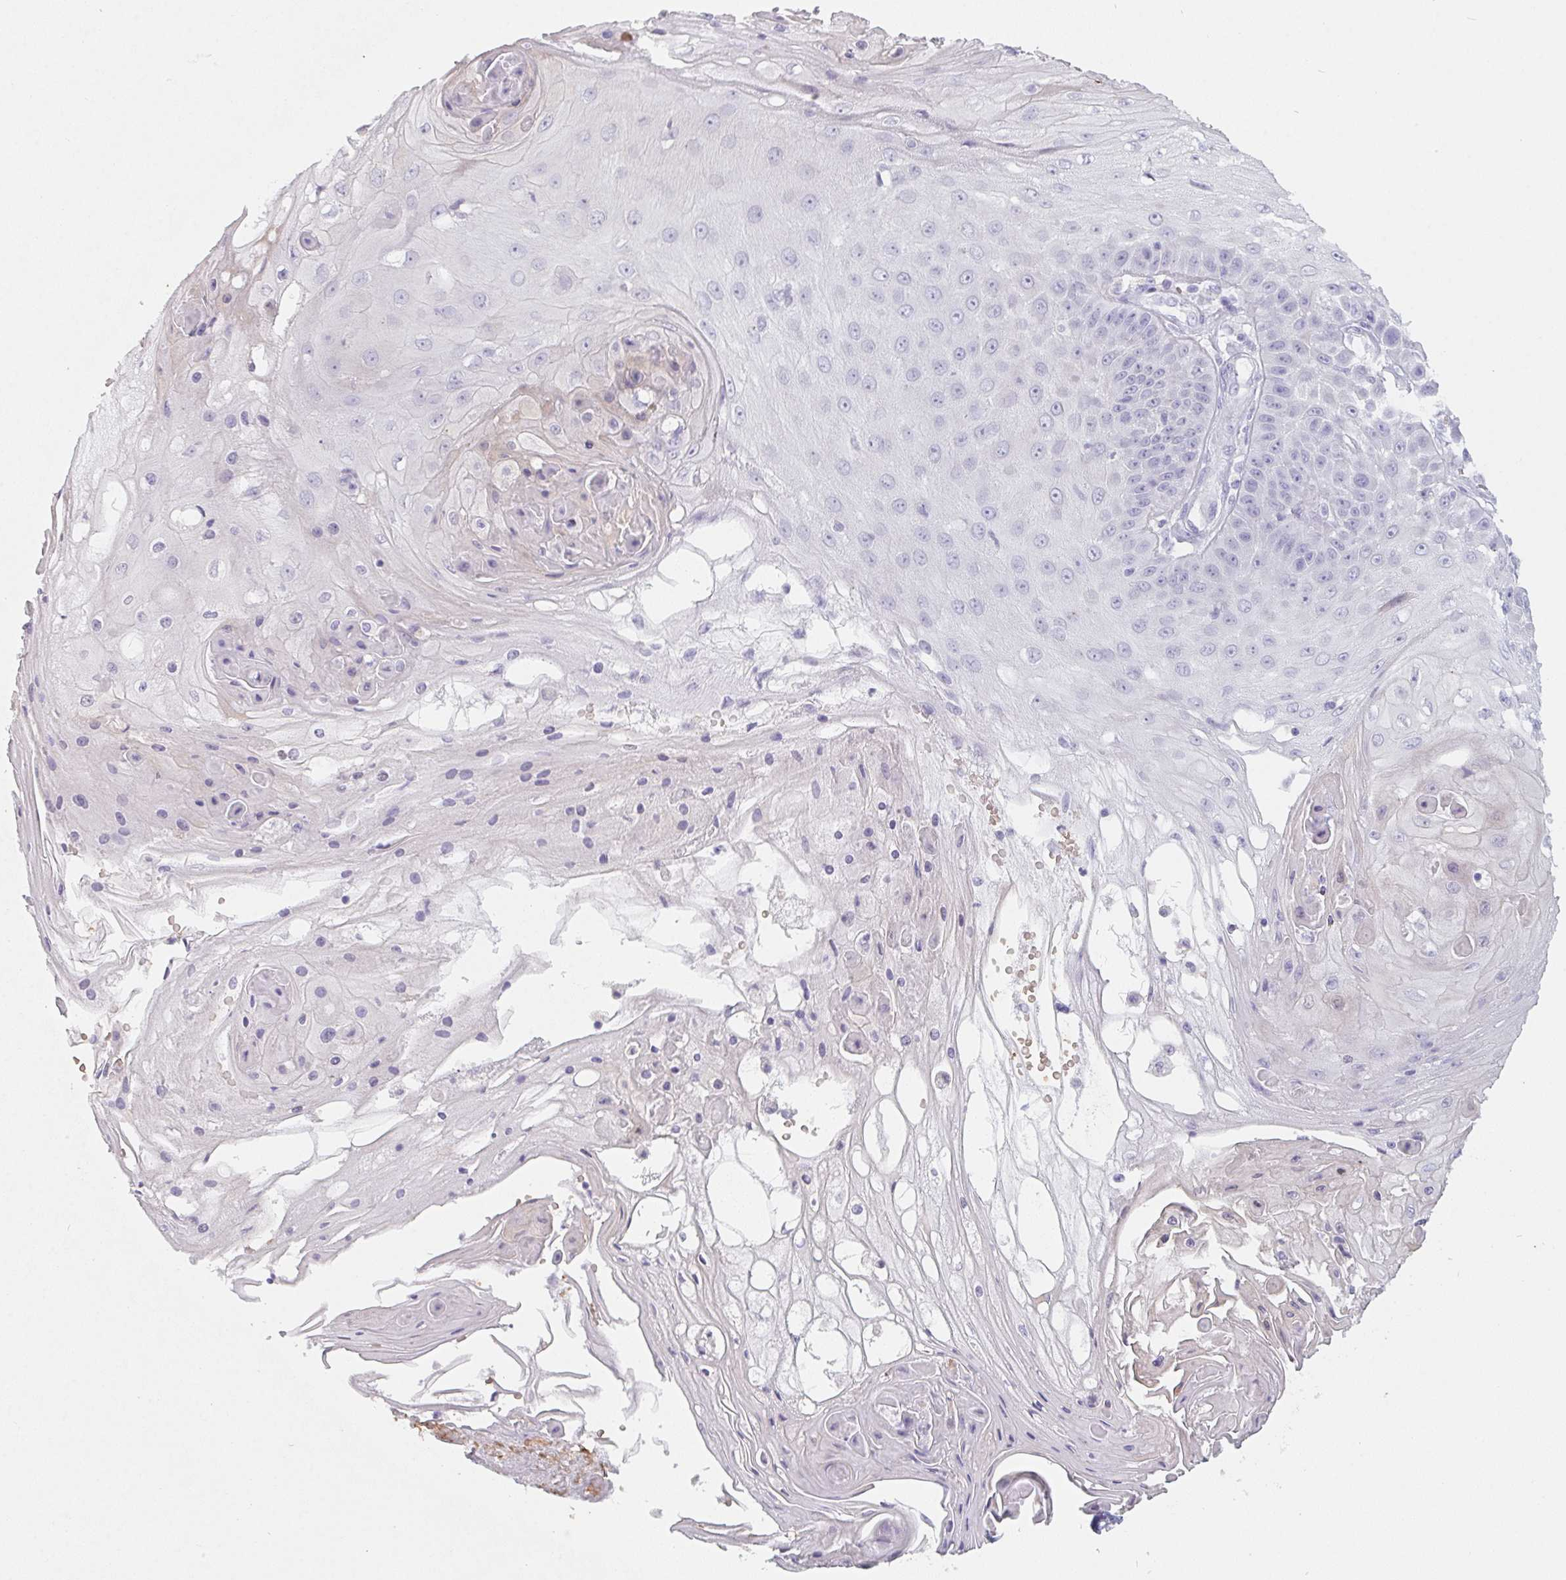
{"staining": {"intensity": "negative", "quantity": "none", "location": "none"}, "tissue": "skin cancer", "cell_type": "Tumor cells", "image_type": "cancer", "snomed": [{"axis": "morphology", "description": "Squamous cell carcinoma, NOS"}, {"axis": "topography", "description": "Skin"}], "caption": "IHC image of human skin squamous cell carcinoma stained for a protein (brown), which displays no staining in tumor cells. (DAB (3,3'-diaminobenzidine) immunohistochemistry (IHC) visualized using brightfield microscopy, high magnification).", "gene": "DCD", "patient": {"sex": "male", "age": 70}}